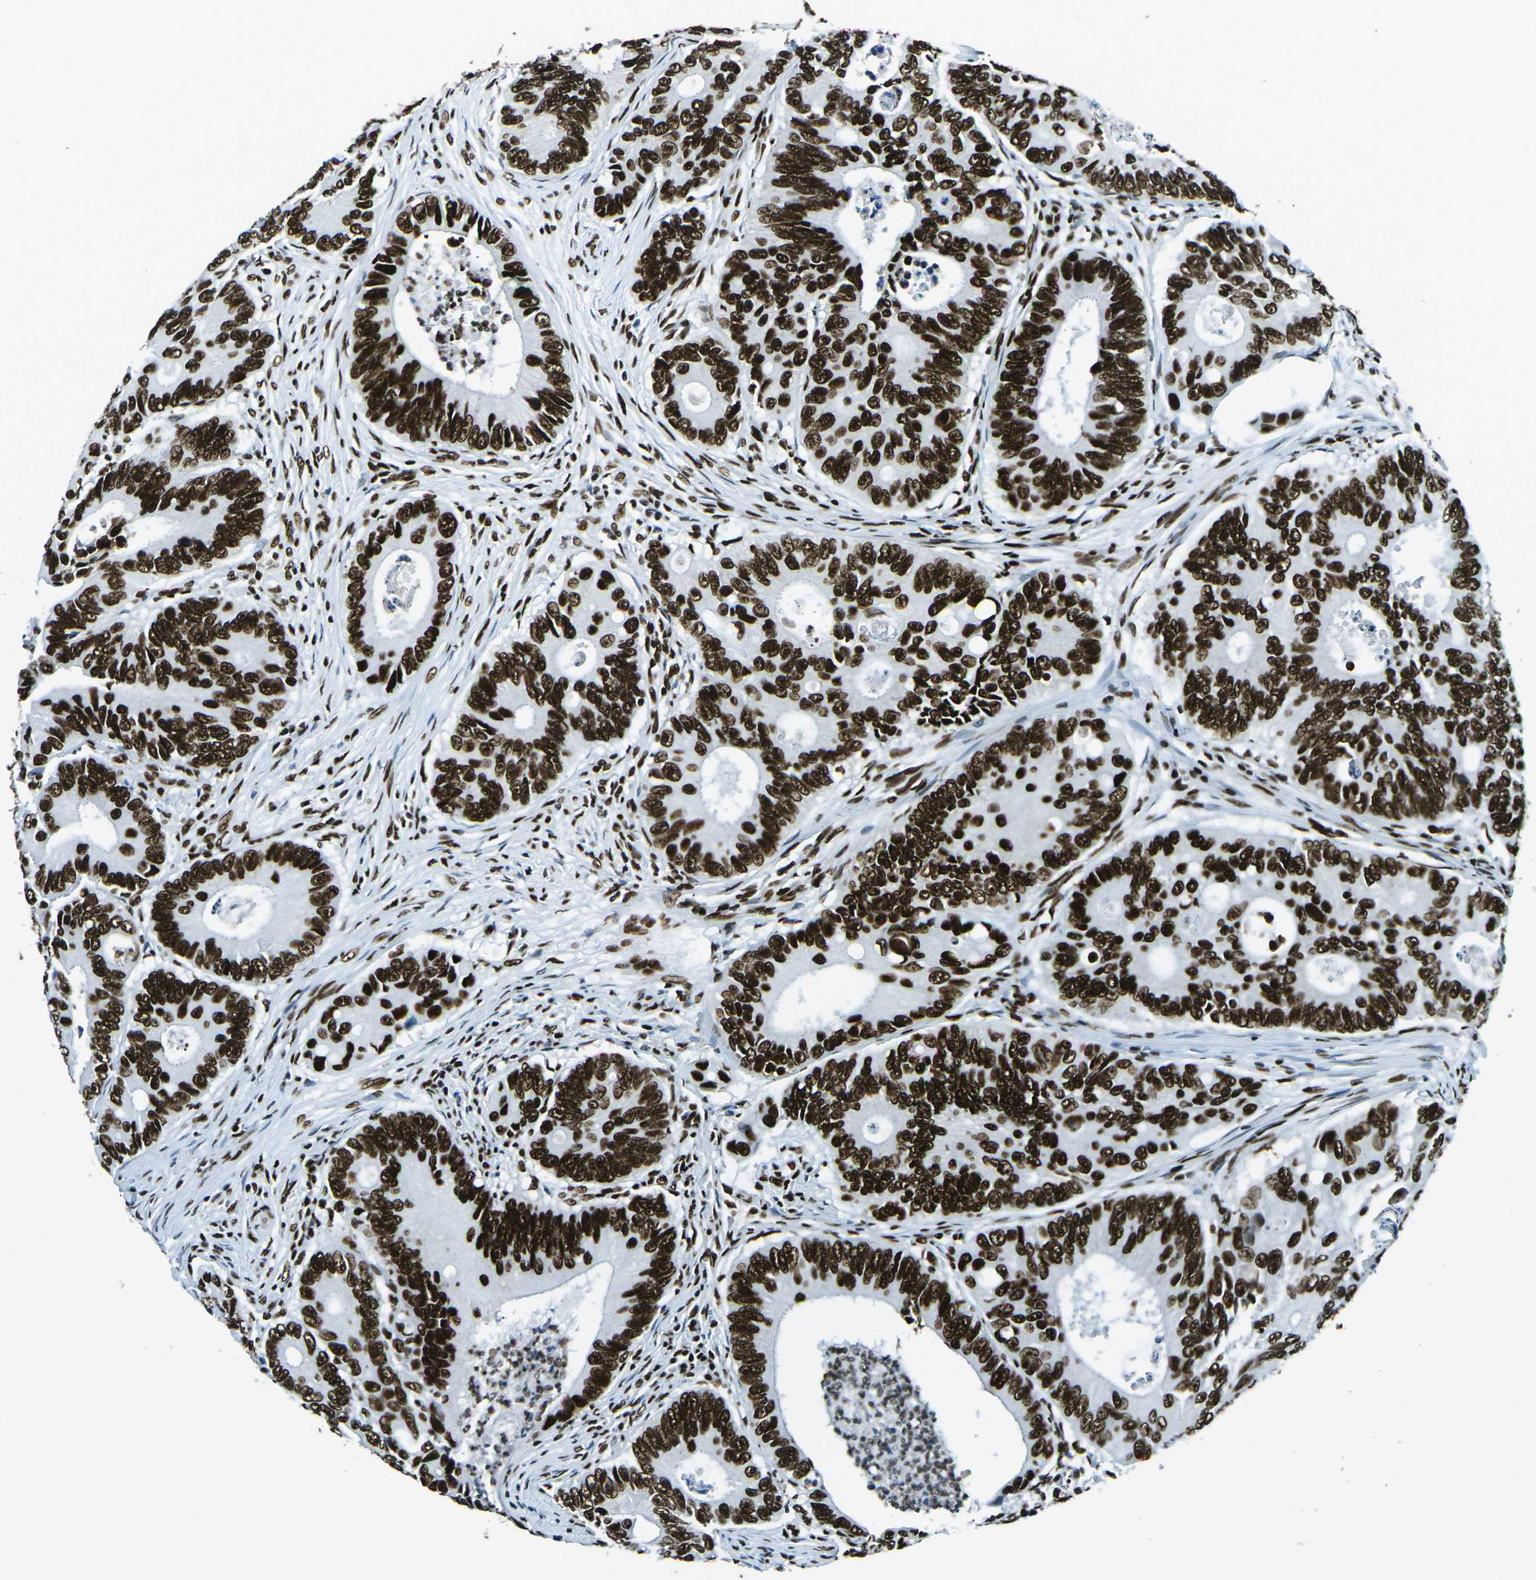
{"staining": {"intensity": "strong", "quantity": ">75%", "location": "nuclear"}, "tissue": "colorectal cancer", "cell_type": "Tumor cells", "image_type": "cancer", "snomed": [{"axis": "morphology", "description": "Inflammation, NOS"}, {"axis": "morphology", "description": "Adenocarcinoma, NOS"}, {"axis": "topography", "description": "Colon"}], "caption": "Tumor cells reveal high levels of strong nuclear staining in about >75% of cells in colorectal cancer.", "gene": "HNRNPL", "patient": {"sex": "male", "age": 72}}